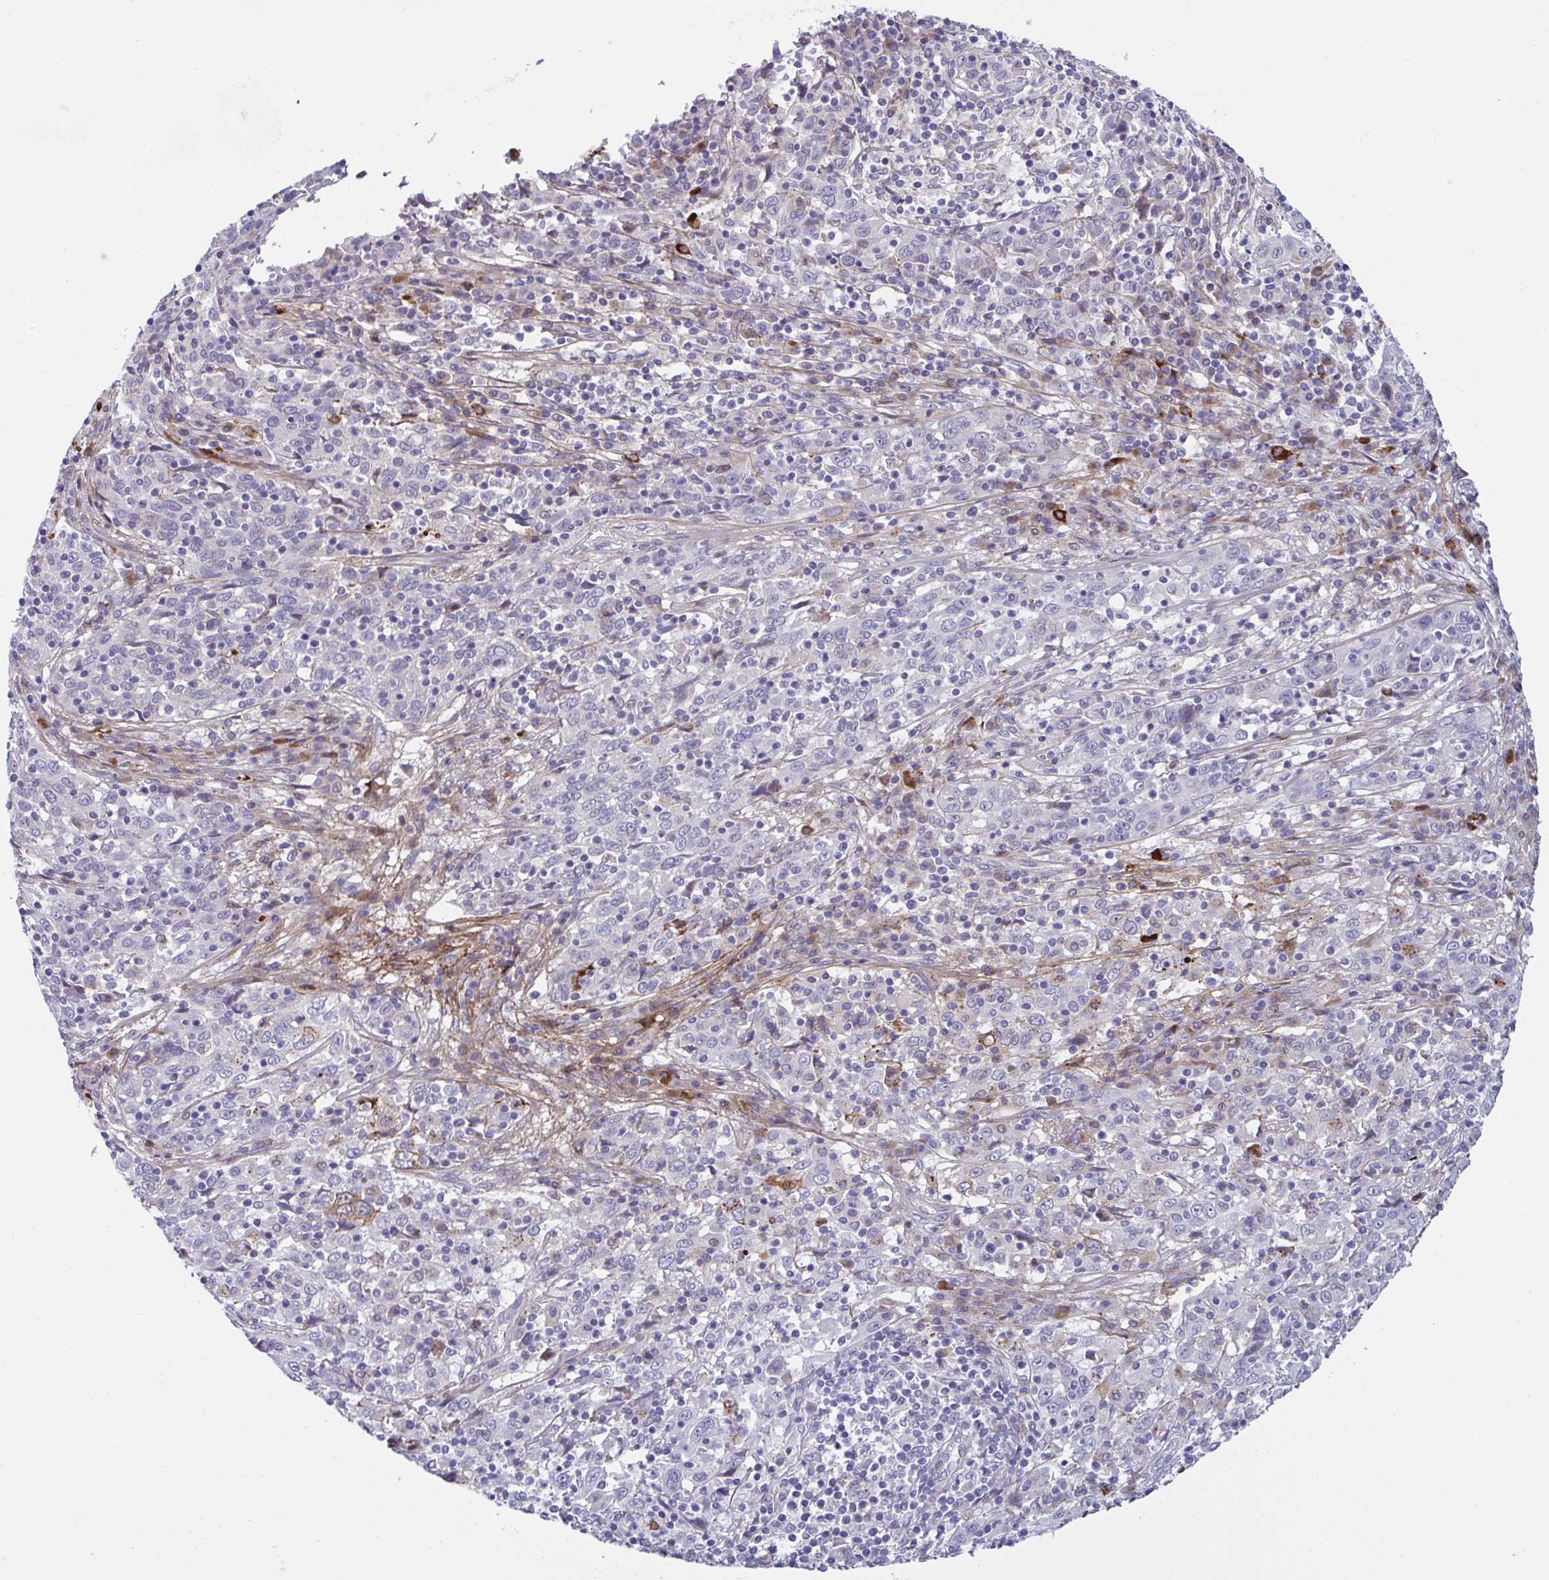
{"staining": {"intensity": "negative", "quantity": "none", "location": "none"}, "tissue": "cervical cancer", "cell_type": "Tumor cells", "image_type": "cancer", "snomed": [{"axis": "morphology", "description": "Squamous cell carcinoma, NOS"}, {"axis": "topography", "description": "Cervix"}], "caption": "Immunohistochemistry (IHC) micrograph of neoplastic tissue: human cervical squamous cell carcinoma stained with DAB (3,3'-diaminobenzidine) exhibits no significant protein expression in tumor cells.", "gene": "FAM219B", "patient": {"sex": "female", "age": 46}}